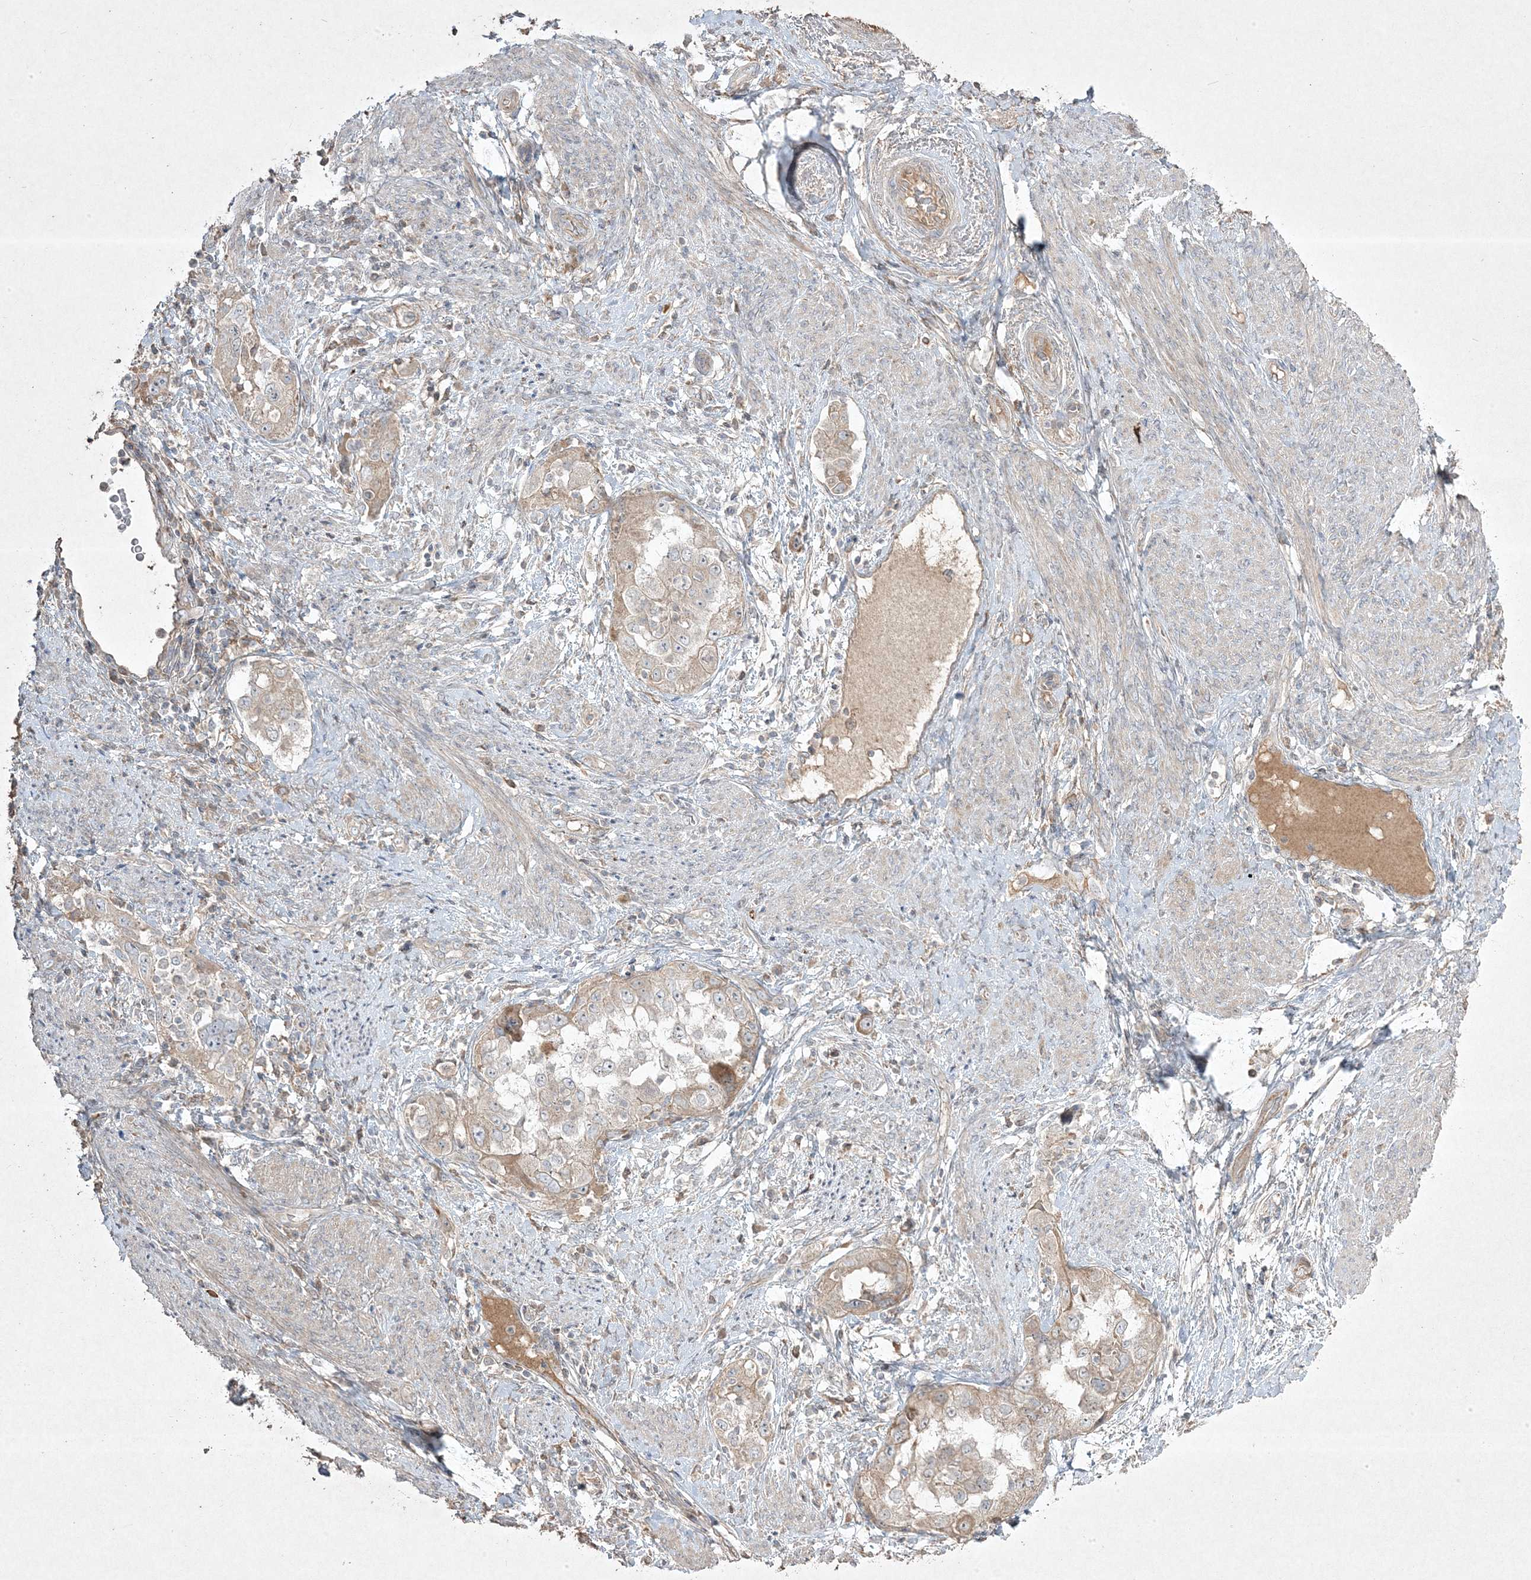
{"staining": {"intensity": "weak", "quantity": "<25%", "location": "cytoplasmic/membranous"}, "tissue": "endometrial cancer", "cell_type": "Tumor cells", "image_type": "cancer", "snomed": [{"axis": "morphology", "description": "Adenocarcinoma, NOS"}, {"axis": "topography", "description": "Endometrium"}], "caption": "An IHC photomicrograph of endometrial cancer (adenocarcinoma) is shown. There is no staining in tumor cells of endometrial cancer (adenocarcinoma).", "gene": "RGL4", "patient": {"sex": "female", "age": 85}}